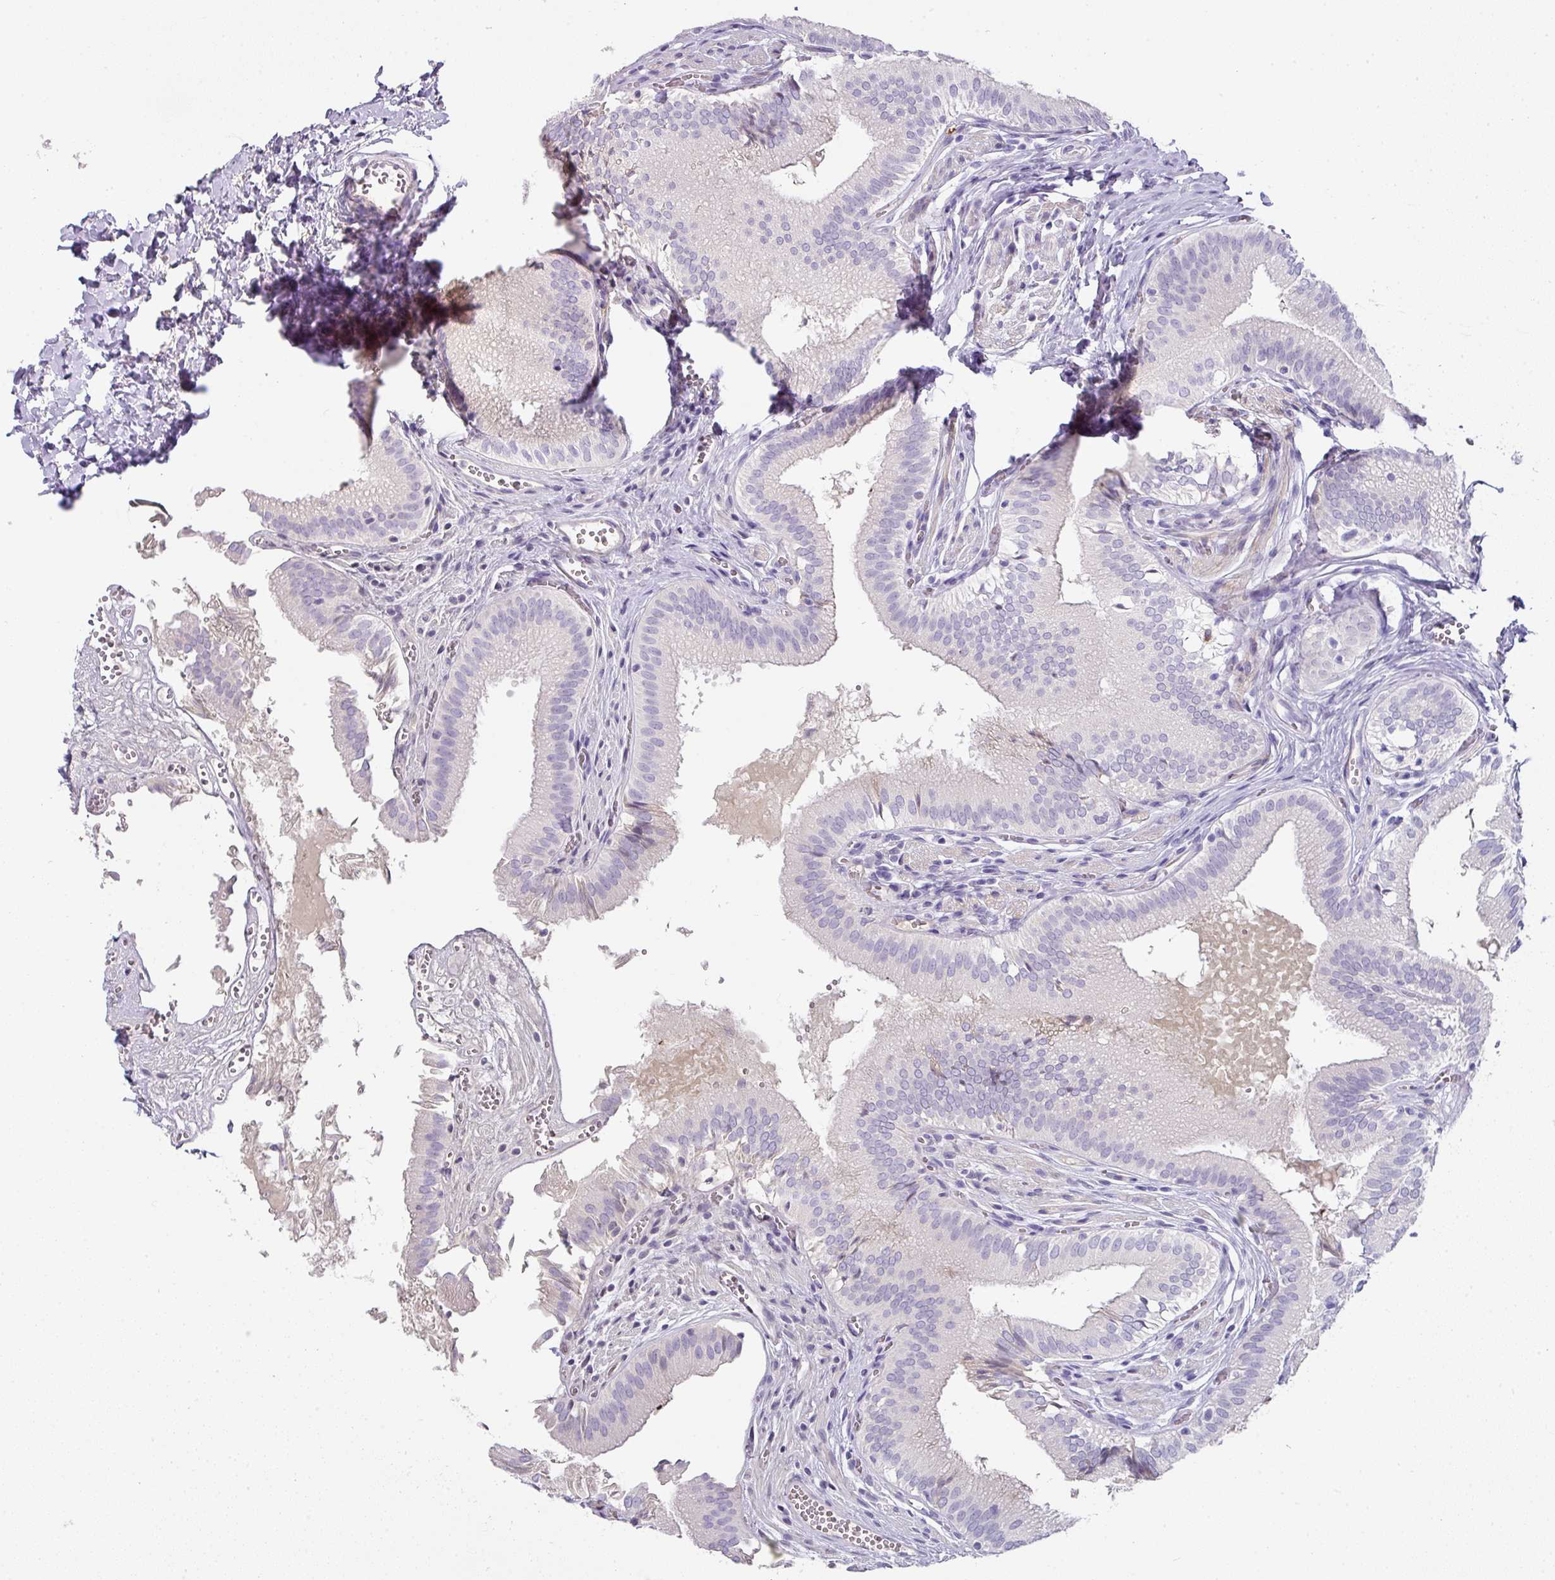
{"staining": {"intensity": "weak", "quantity": "<25%", "location": "cytoplasmic/membranous"}, "tissue": "gallbladder", "cell_type": "Glandular cells", "image_type": "normal", "snomed": [{"axis": "morphology", "description": "Normal tissue, NOS"}, {"axis": "topography", "description": "Gallbladder"}, {"axis": "topography", "description": "Peripheral nerve tissue"}], "caption": "Image shows no significant protein positivity in glandular cells of unremarkable gallbladder.", "gene": "OR52N1", "patient": {"sex": "male", "age": 17}}